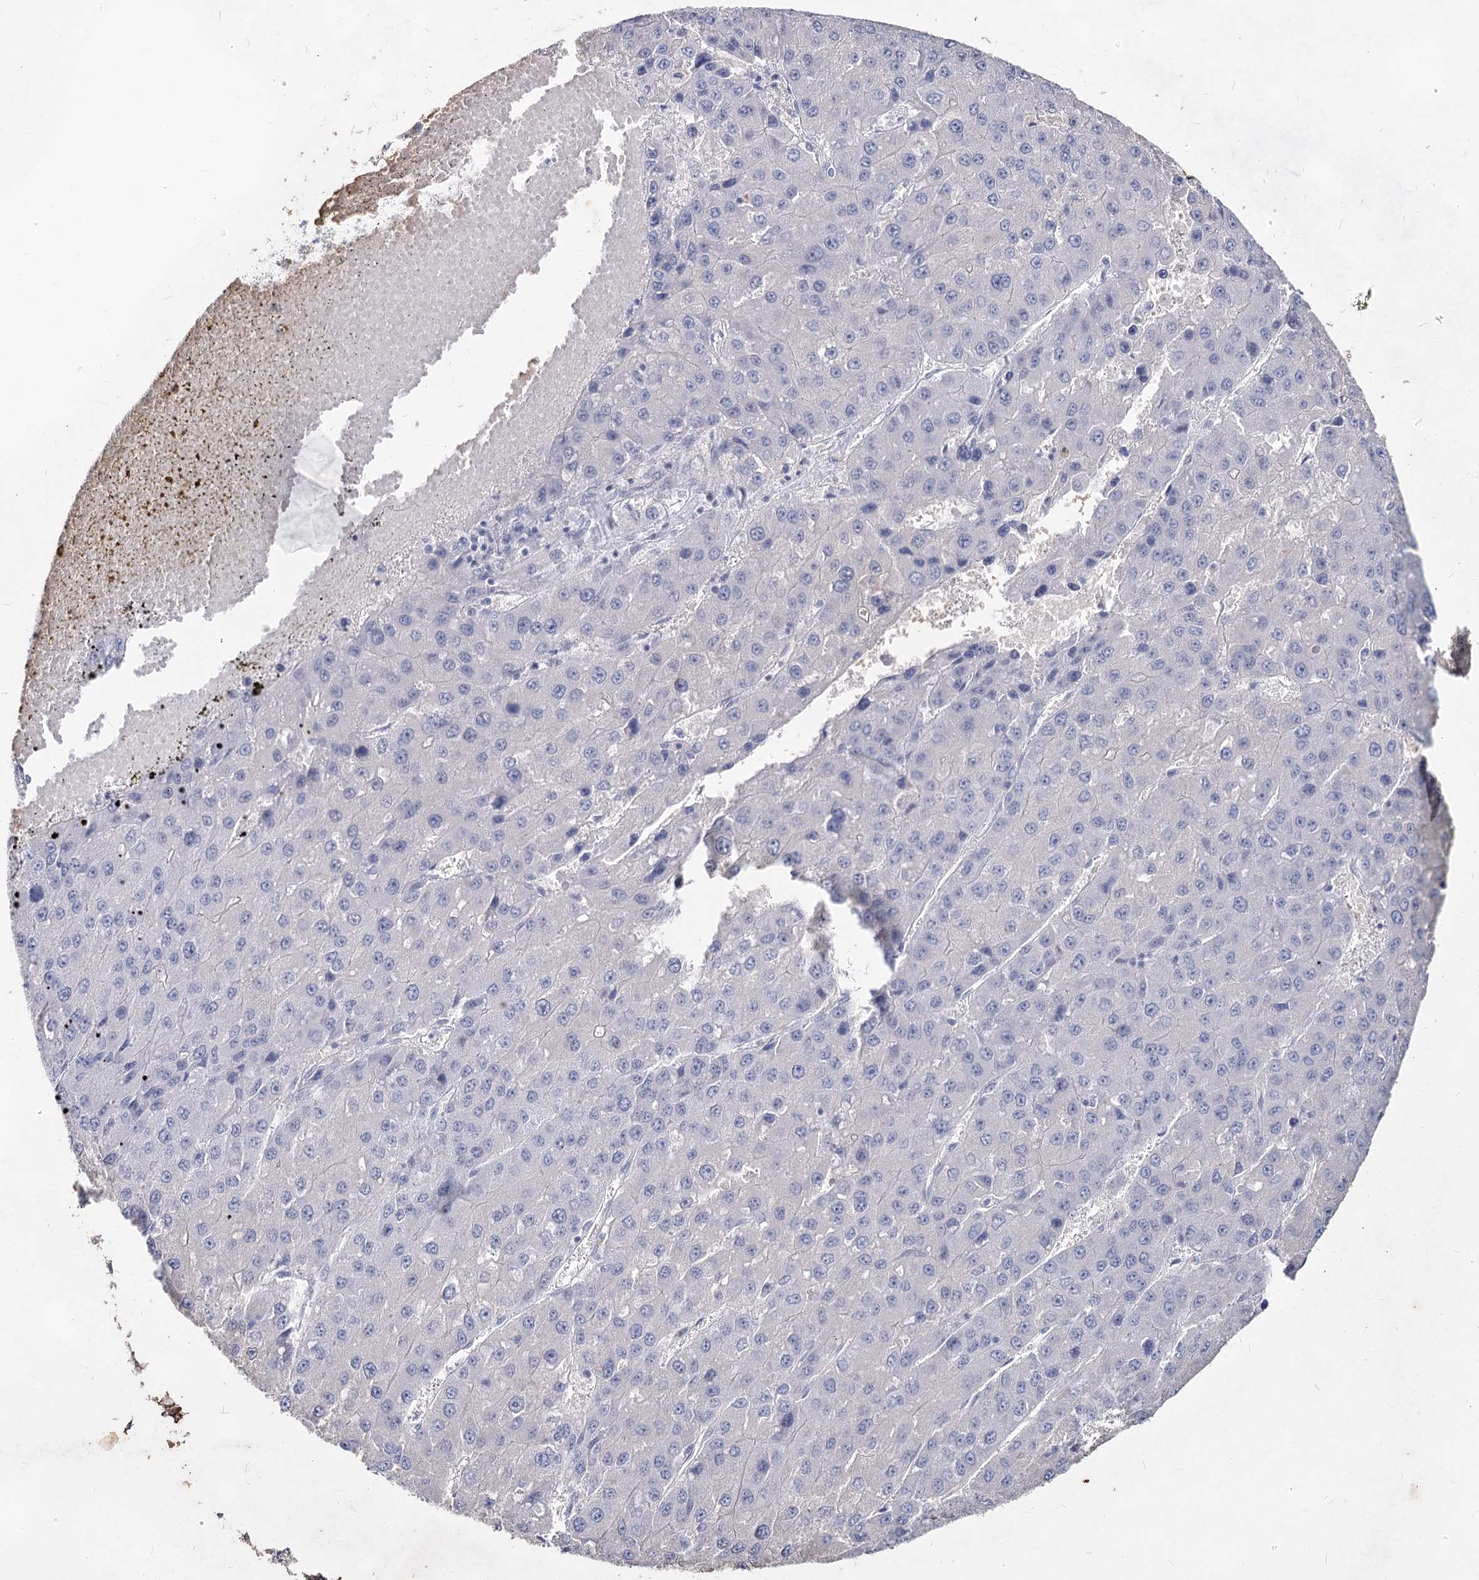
{"staining": {"intensity": "negative", "quantity": "none", "location": "none"}, "tissue": "liver cancer", "cell_type": "Tumor cells", "image_type": "cancer", "snomed": [{"axis": "morphology", "description": "Carcinoma, Hepatocellular, NOS"}, {"axis": "topography", "description": "Liver"}], "caption": "Liver cancer was stained to show a protein in brown. There is no significant positivity in tumor cells.", "gene": "CCDC73", "patient": {"sex": "female", "age": 73}}